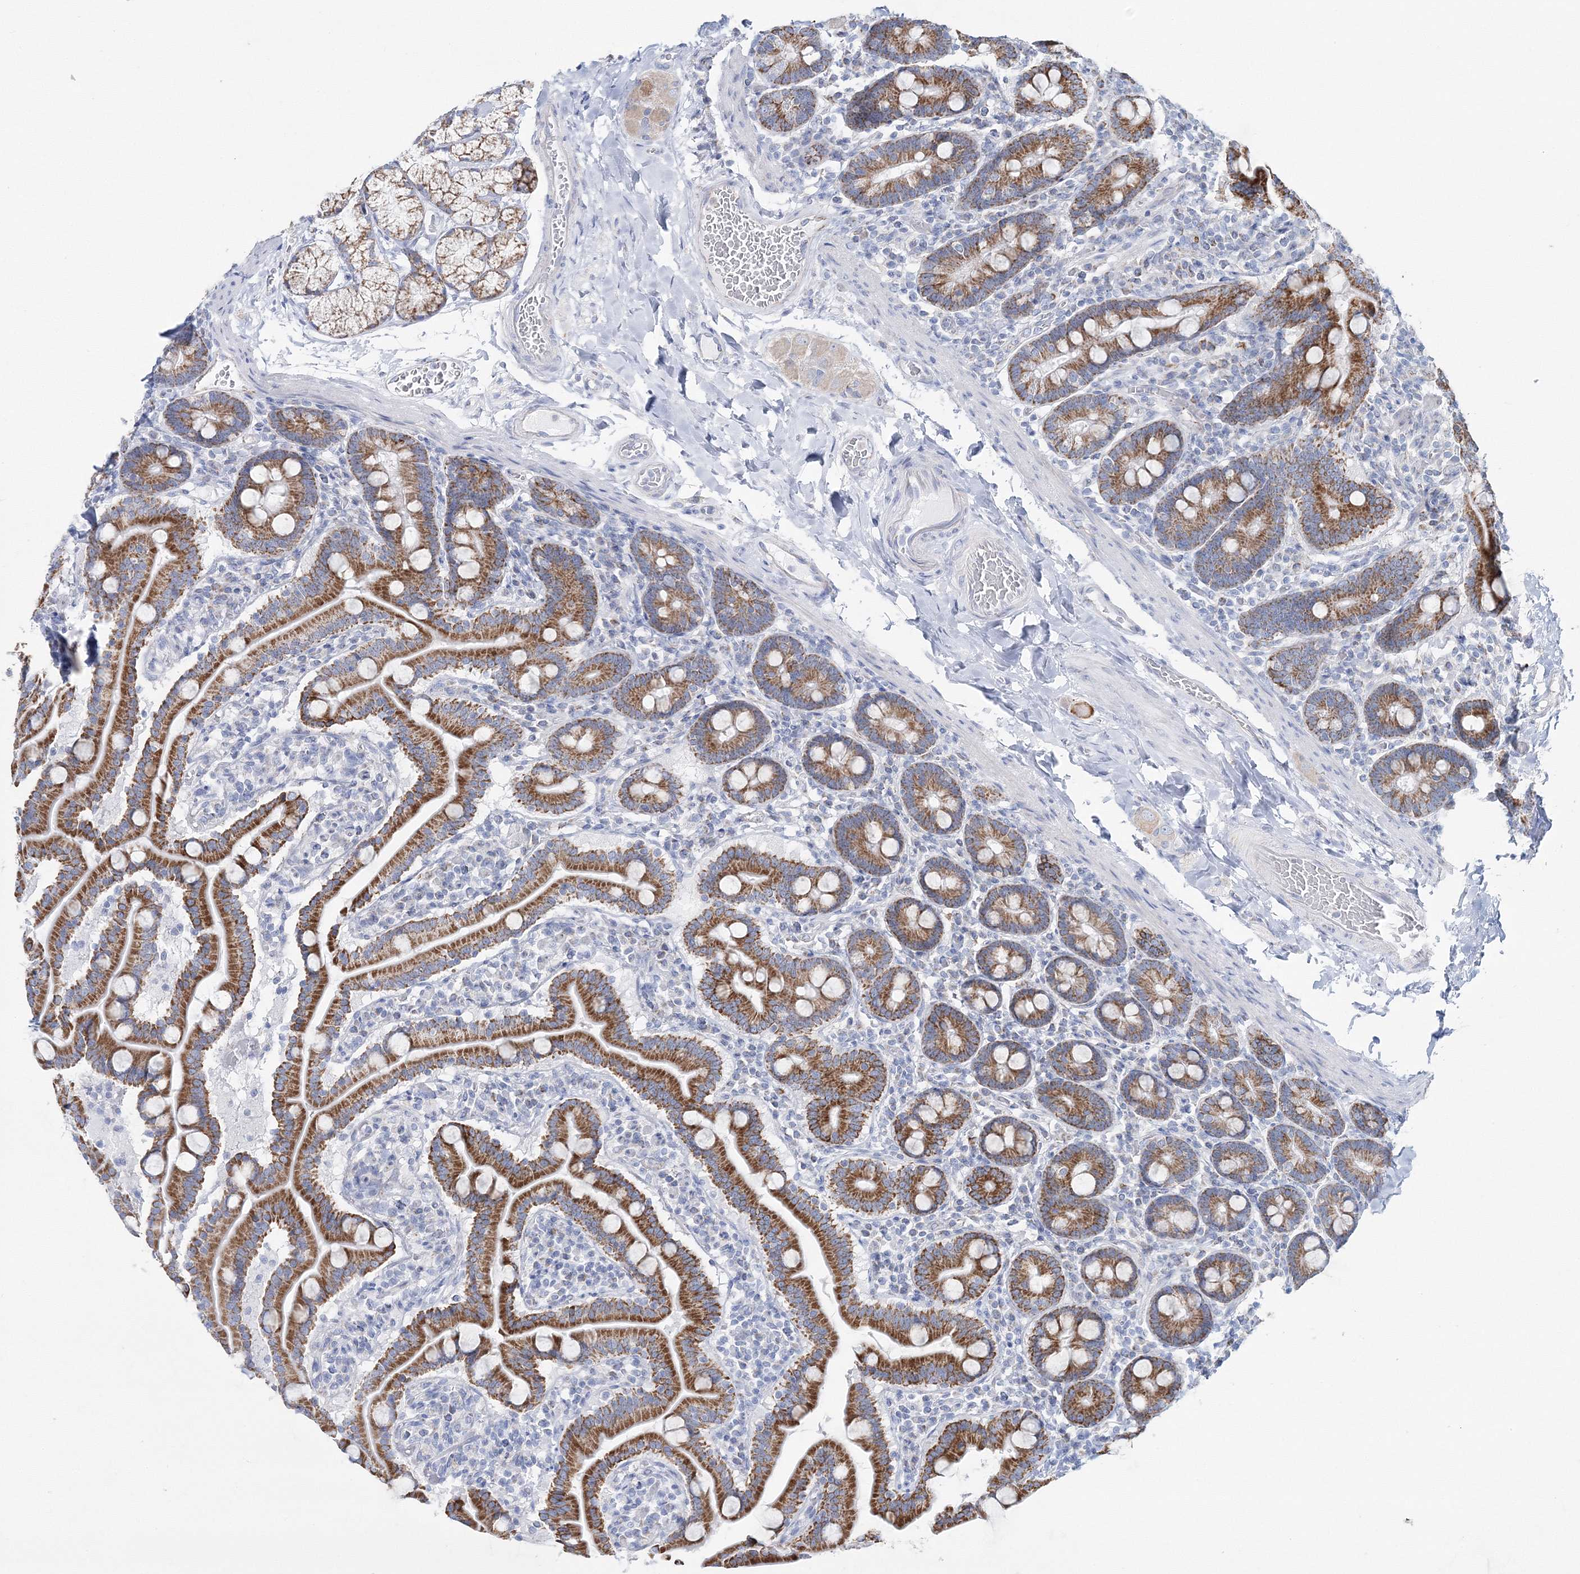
{"staining": {"intensity": "moderate", "quantity": ">75%", "location": "cytoplasmic/membranous"}, "tissue": "duodenum", "cell_type": "Glandular cells", "image_type": "normal", "snomed": [{"axis": "morphology", "description": "Normal tissue, NOS"}, {"axis": "topography", "description": "Duodenum"}], "caption": "Immunohistochemical staining of unremarkable human duodenum reveals >75% levels of moderate cytoplasmic/membranous protein expression in about >75% of glandular cells. (DAB IHC with brightfield microscopy, high magnification).", "gene": "HIBCH", "patient": {"sex": "male", "age": 54}}